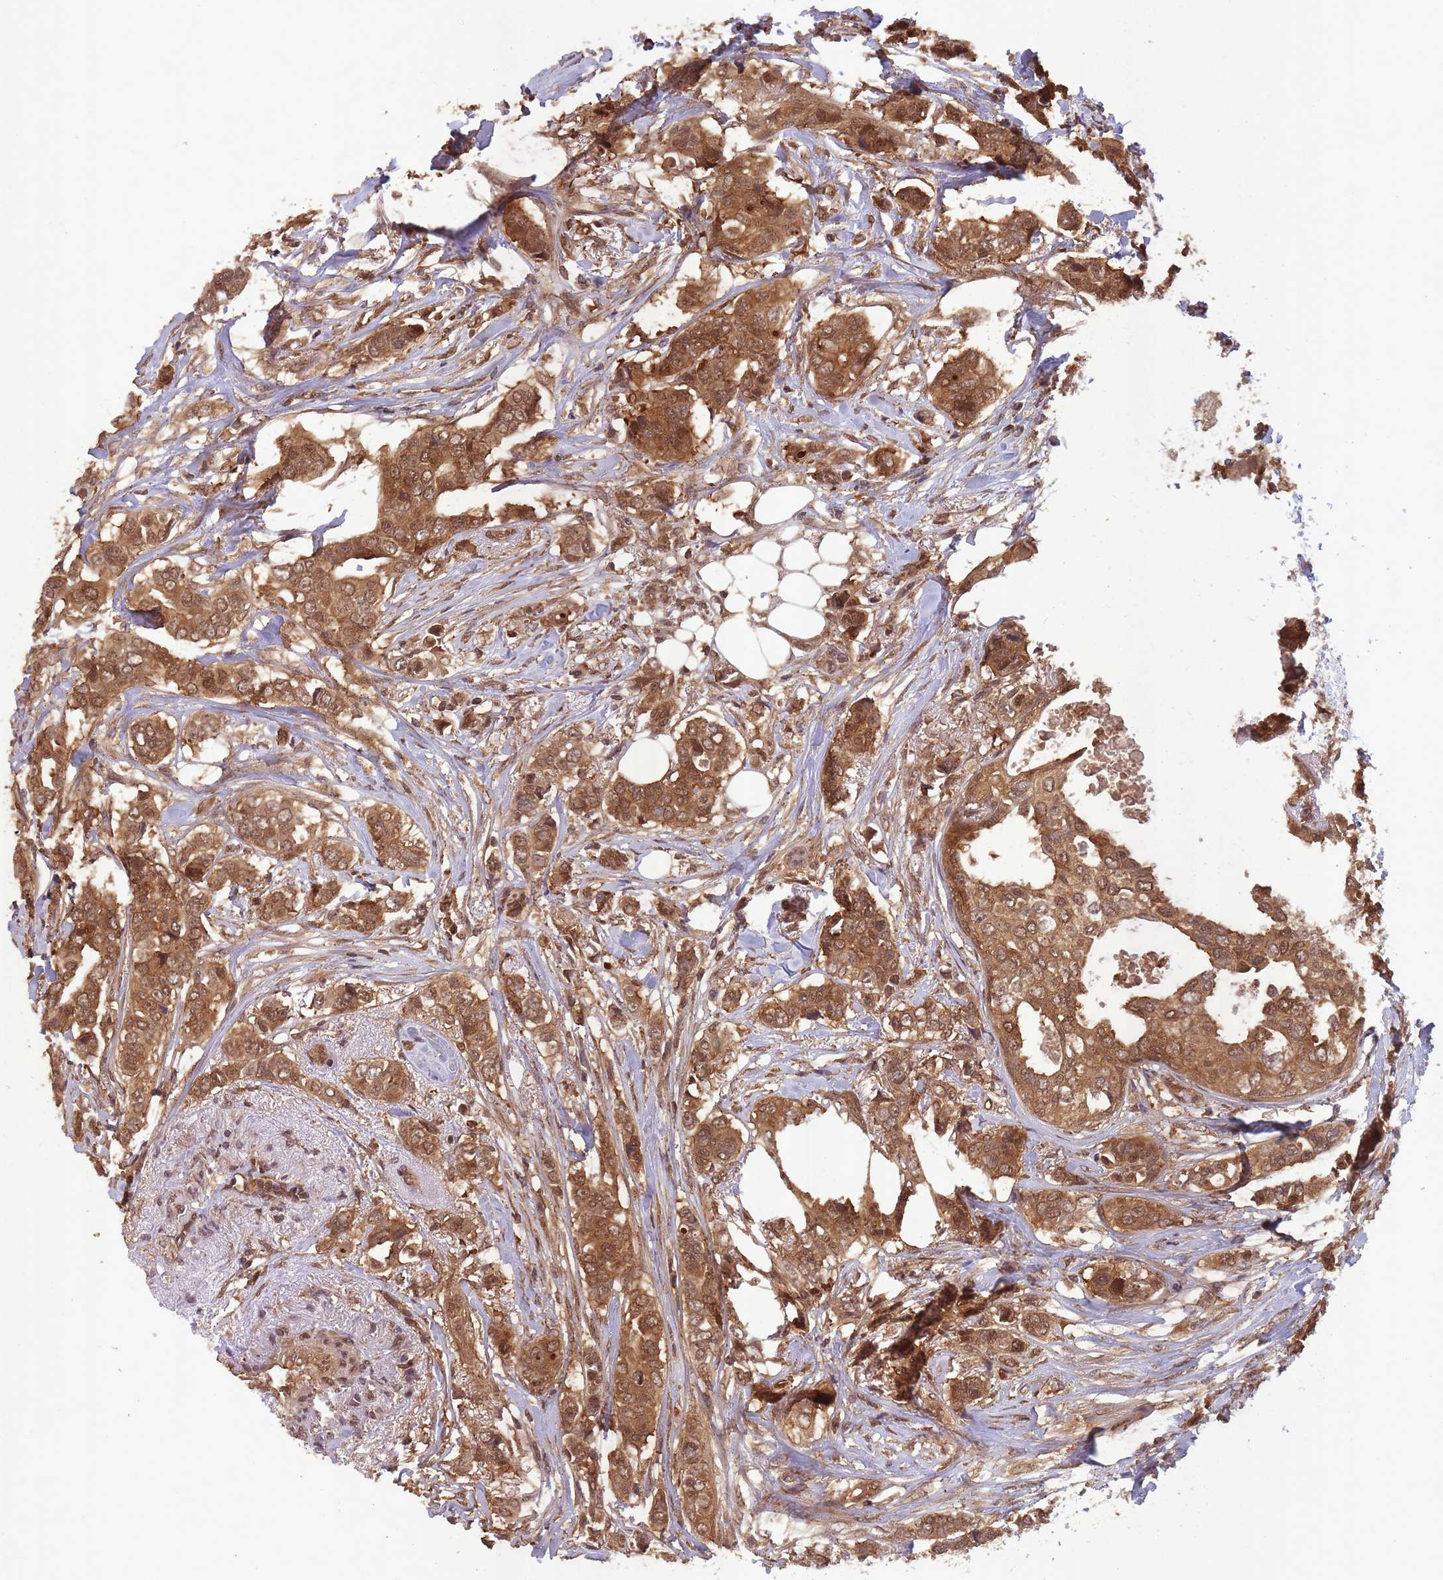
{"staining": {"intensity": "moderate", "quantity": ">75%", "location": "cytoplasmic/membranous,nuclear"}, "tissue": "breast cancer", "cell_type": "Tumor cells", "image_type": "cancer", "snomed": [{"axis": "morphology", "description": "Lobular carcinoma"}, {"axis": "topography", "description": "Breast"}], "caption": "Lobular carcinoma (breast) tissue demonstrates moderate cytoplasmic/membranous and nuclear positivity in about >75% of tumor cells, visualized by immunohistochemistry.", "gene": "PPP6R3", "patient": {"sex": "female", "age": 51}}